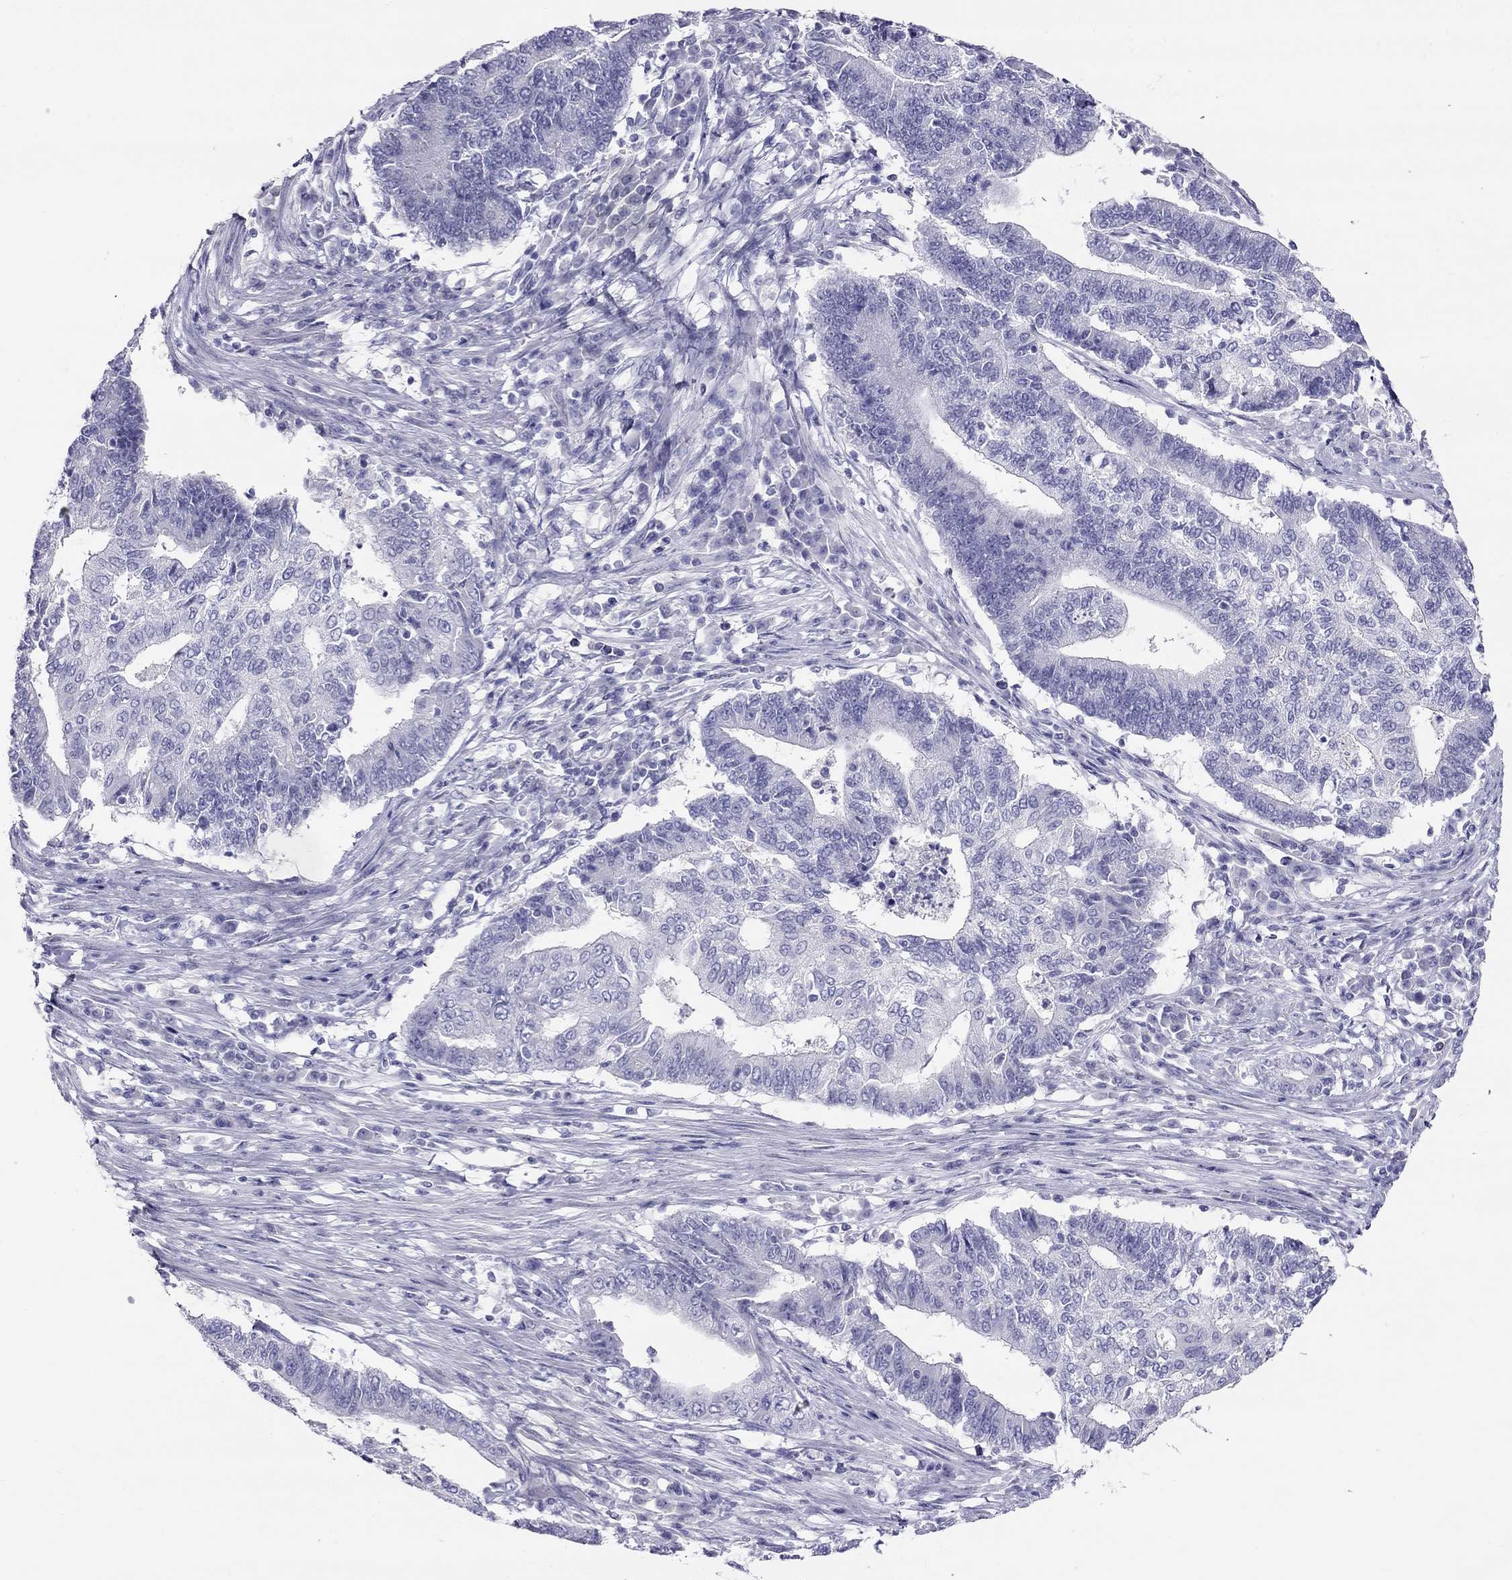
{"staining": {"intensity": "negative", "quantity": "none", "location": "none"}, "tissue": "endometrial cancer", "cell_type": "Tumor cells", "image_type": "cancer", "snomed": [{"axis": "morphology", "description": "Adenocarcinoma, NOS"}, {"axis": "topography", "description": "Uterus"}, {"axis": "topography", "description": "Endometrium"}], "caption": "Immunohistochemical staining of endometrial cancer reveals no significant staining in tumor cells. (Immunohistochemistry, brightfield microscopy, high magnification).", "gene": "KCNV2", "patient": {"sex": "female", "age": 54}}